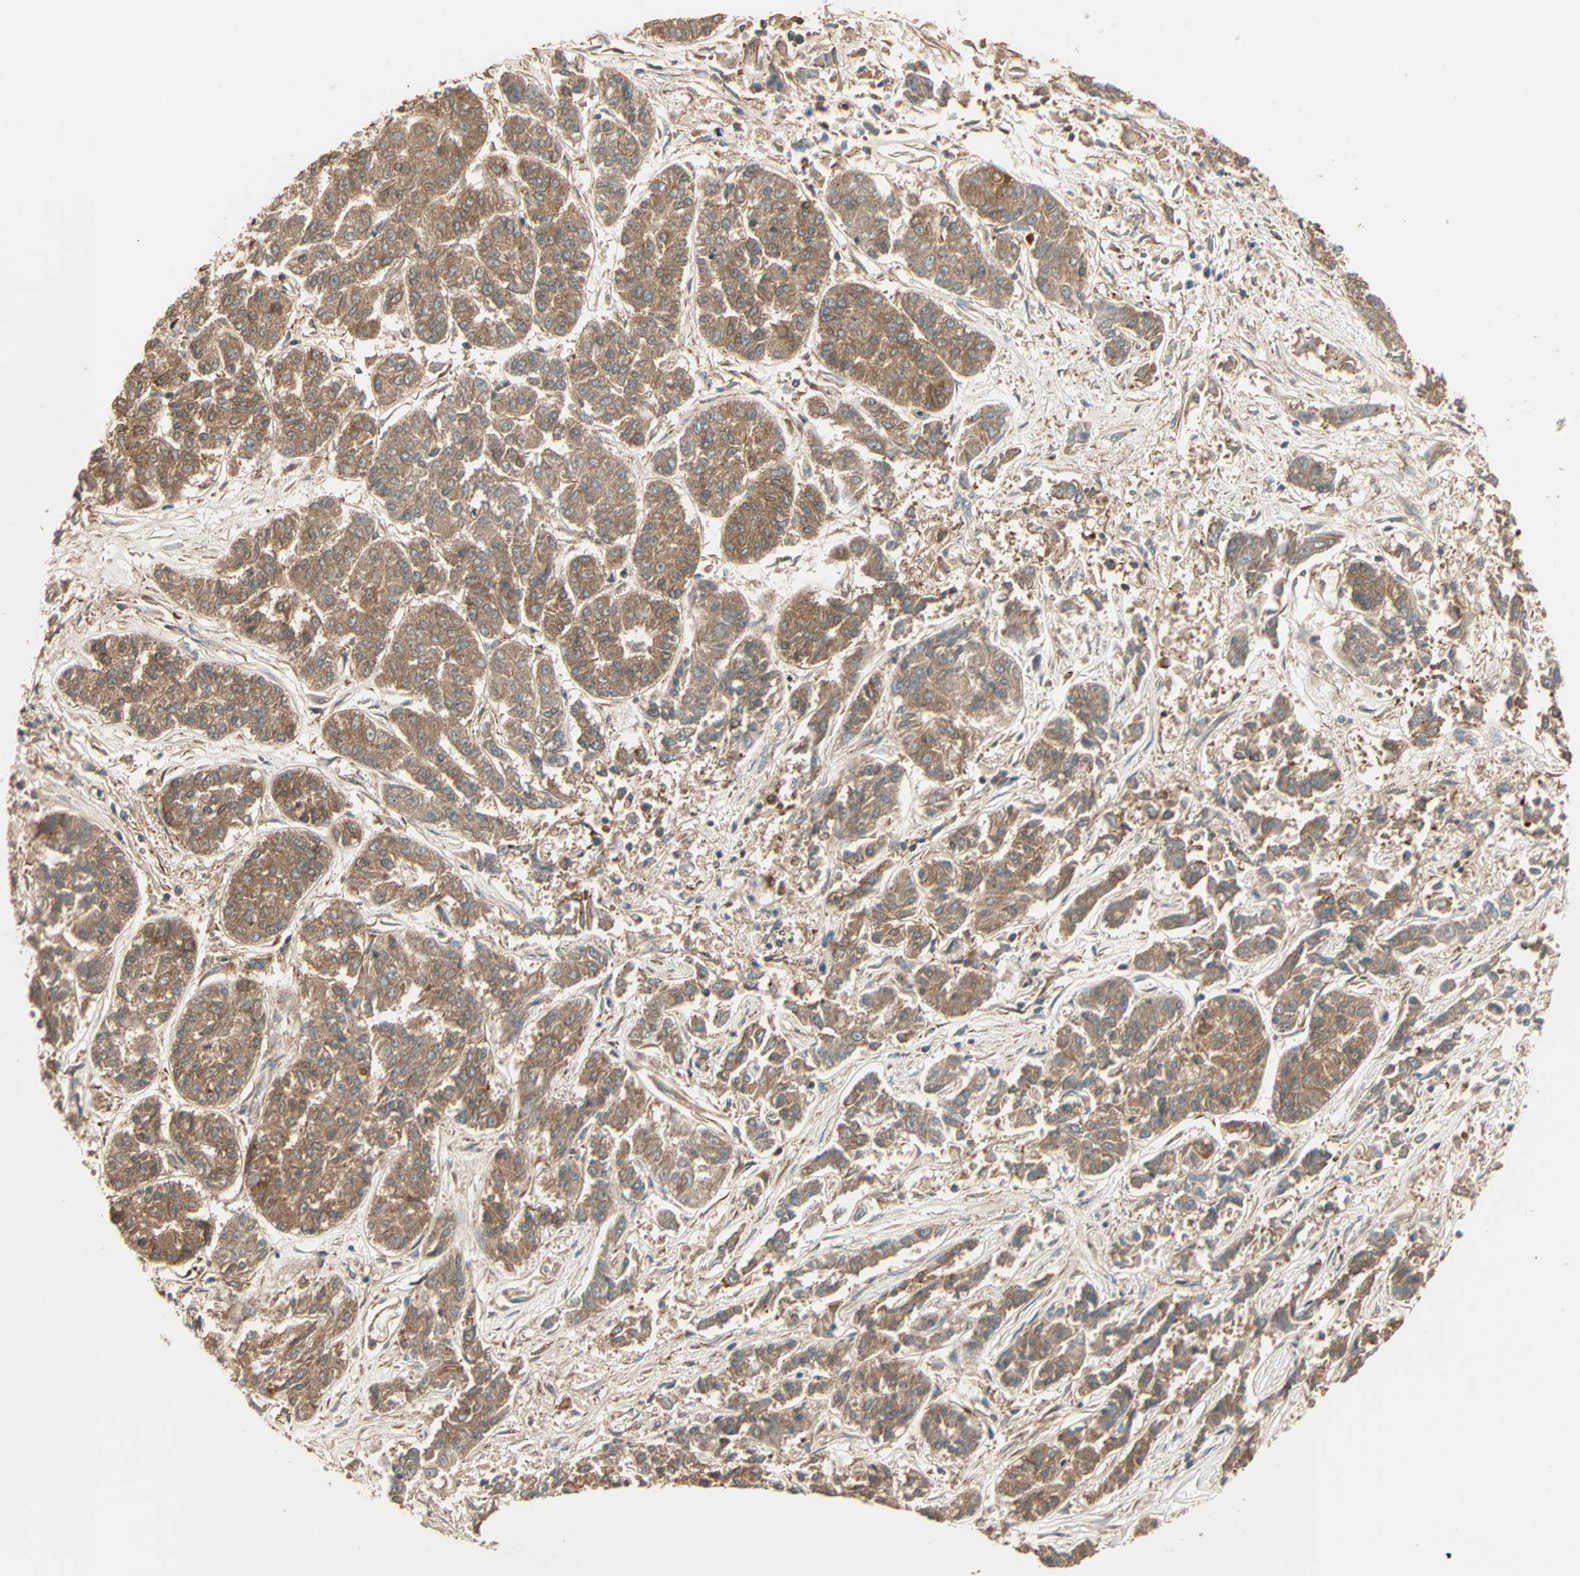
{"staining": {"intensity": "moderate", "quantity": ">75%", "location": "cytoplasmic/membranous"}, "tissue": "lung cancer", "cell_type": "Tumor cells", "image_type": "cancer", "snomed": [{"axis": "morphology", "description": "Adenocarcinoma, NOS"}, {"axis": "topography", "description": "Lung"}], "caption": "An image of human lung cancer (adenocarcinoma) stained for a protein exhibits moderate cytoplasmic/membranous brown staining in tumor cells. (DAB = brown stain, brightfield microscopy at high magnification).", "gene": "GALK1", "patient": {"sex": "male", "age": 84}}